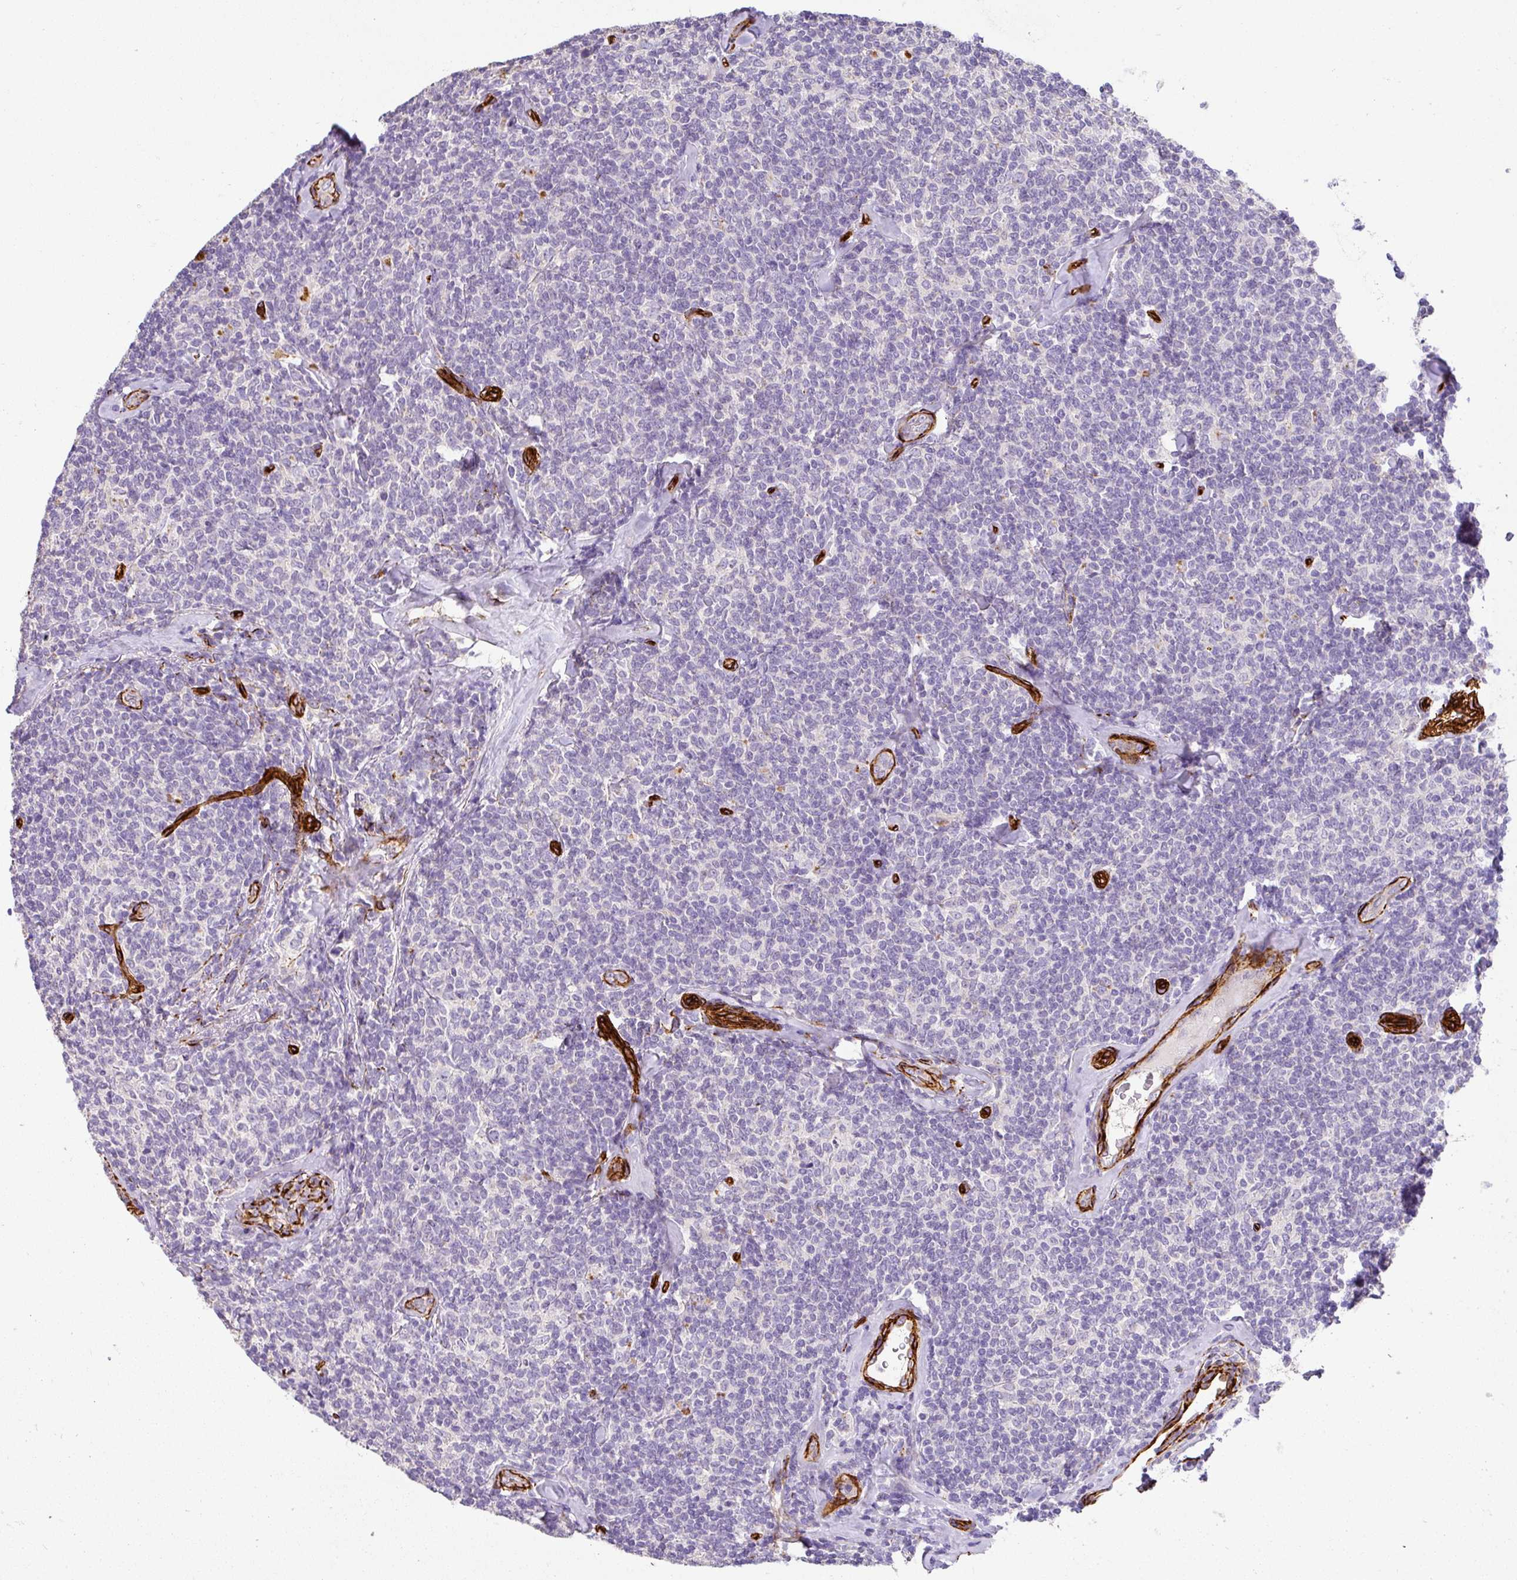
{"staining": {"intensity": "negative", "quantity": "none", "location": "none"}, "tissue": "lymphoma", "cell_type": "Tumor cells", "image_type": "cancer", "snomed": [{"axis": "morphology", "description": "Malignant lymphoma, non-Hodgkin's type, Low grade"}, {"axis": "topography", "description": "Lymph node"}], "caption": "A photomicrograph of lymphoma stained for a protein exhibits no brown staining in tumor cells.", "gene": "SLC25A17", "patient": {"sex": "female", "age": 56}}